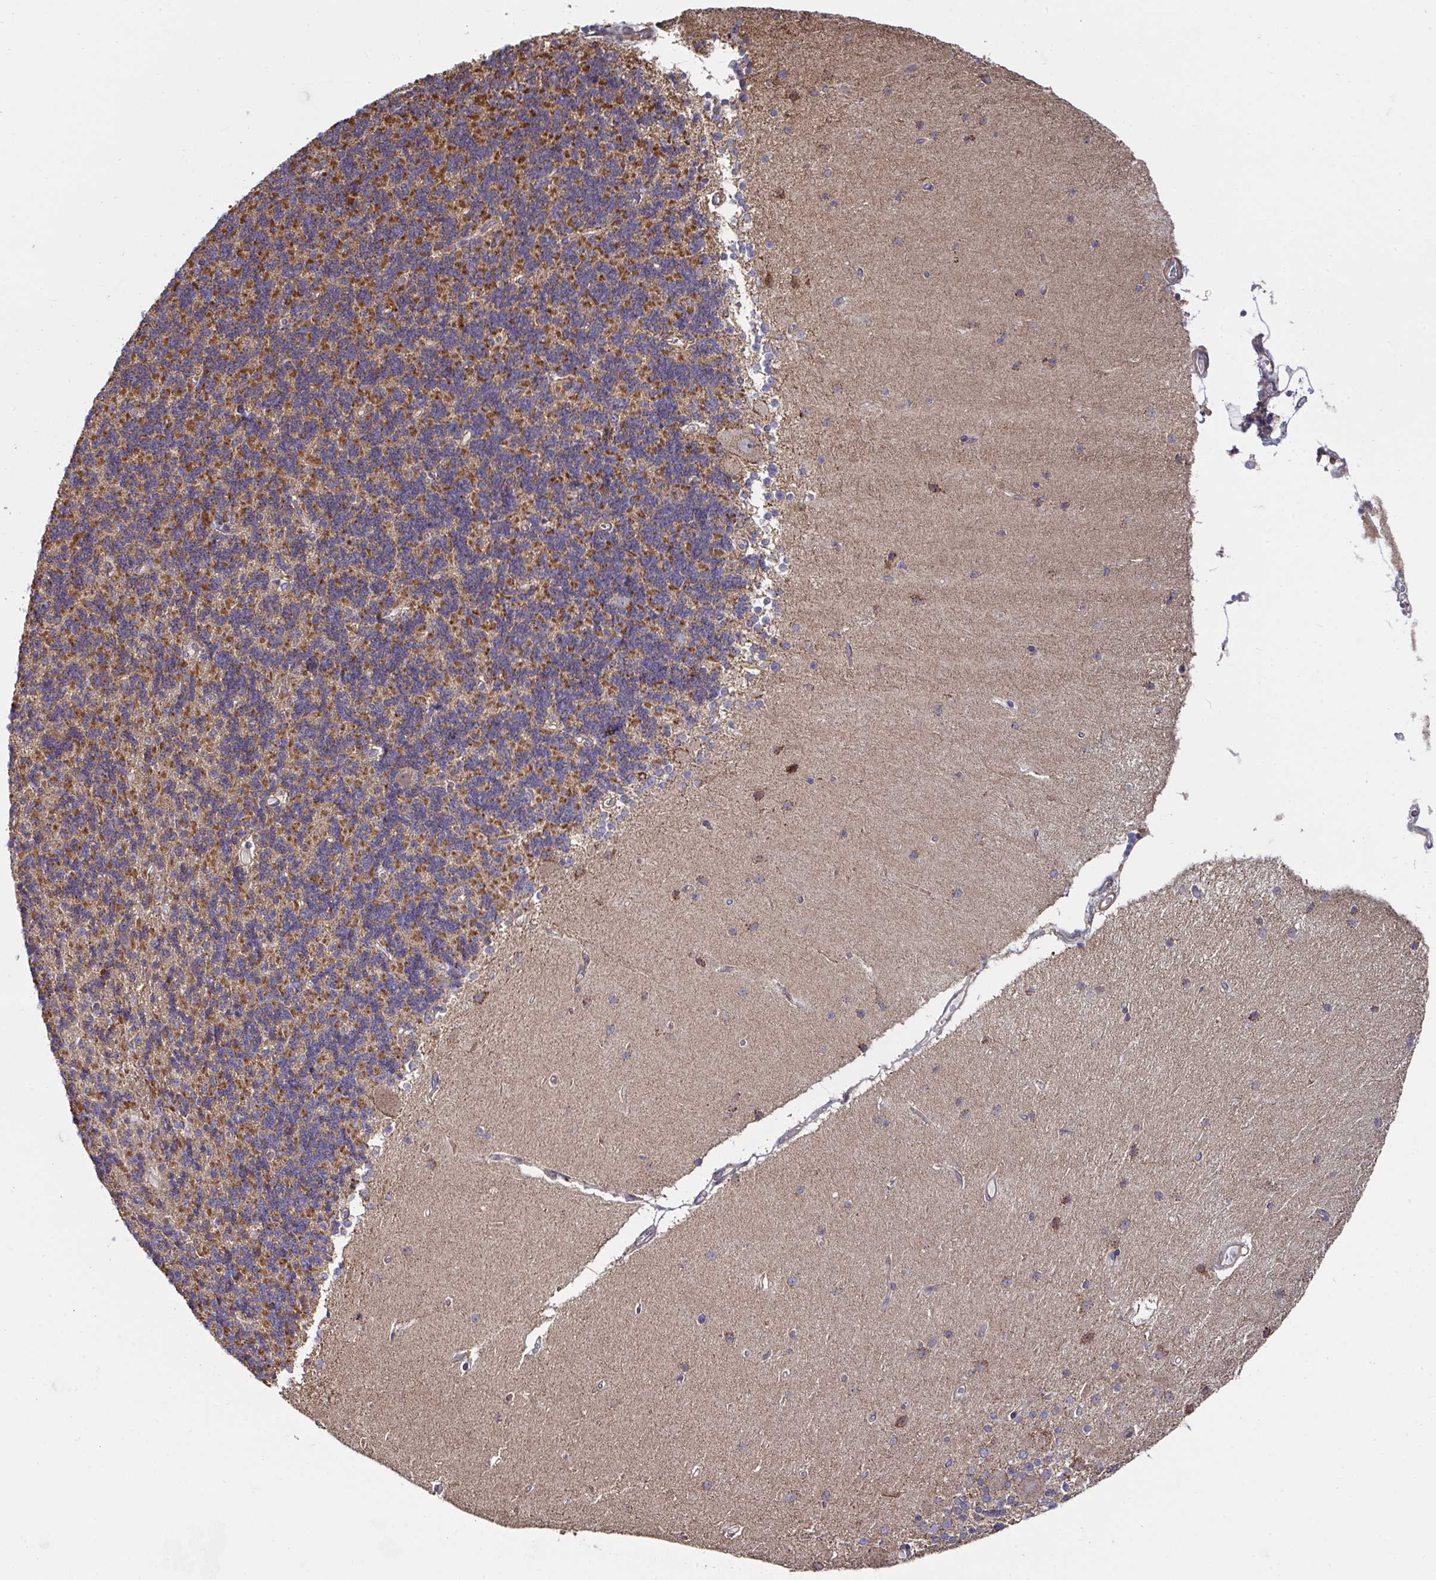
{"staining": {"intensity": "moderate", "quantity": ">75%", "location": "cytoplasmic/membranous"}, "tissue": "cerebellum", "cell_type": "Cells in granular layer", "image_type": "normal", "snomed": [{"axis": "morphology", "description": "Normal tissue, NOS"}, {"axis": "topography", "description": "Cerebellum"}], "caption": "Cerebellum stained with immunohistochemistry (IHC) shows moderate cytoplasmic/membranous positivity in approximately >75% of cells in granular layer.", "gene": "DZANK1", "patient": {"sex": "female", "age": 54}}